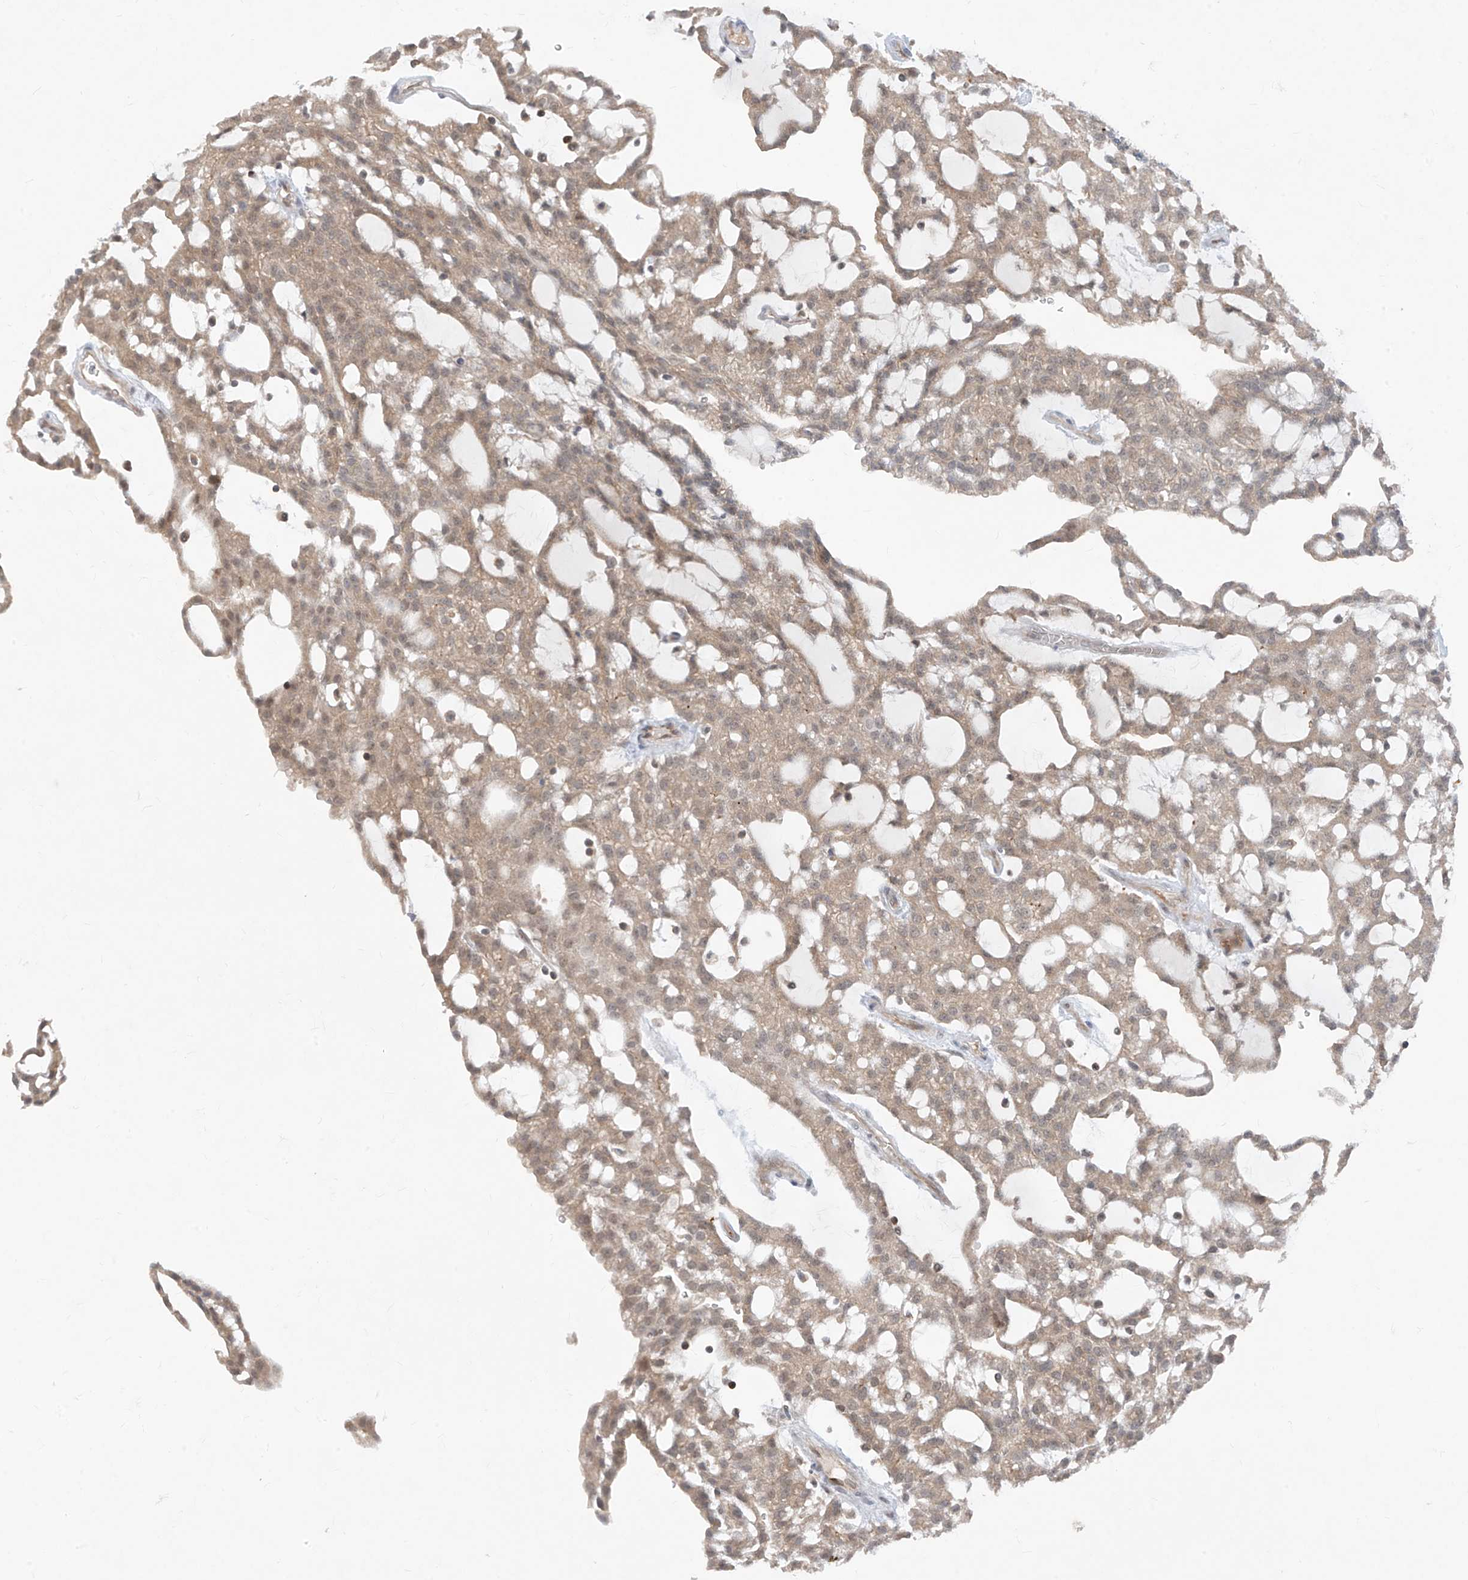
{"staining": {"intensity": "weak", "quantity": ">75%", "location": "cytoplasmic/membranous"}, "tissue": "renal cancer", "cell_type": "Tumor cells", "image_type": "cancer", "snomed": [{"axis": "morphology", "description": "Adenocarcinoma, NOS"}, {"axis": "topography", "description": "Kidney"}], "caption": "Human renal adenocarcinoma stained with a protein marker reveals weak staining in tumor cells.", "gene": "ZNF358", "patient": {"sex": "male", "age": 63}}